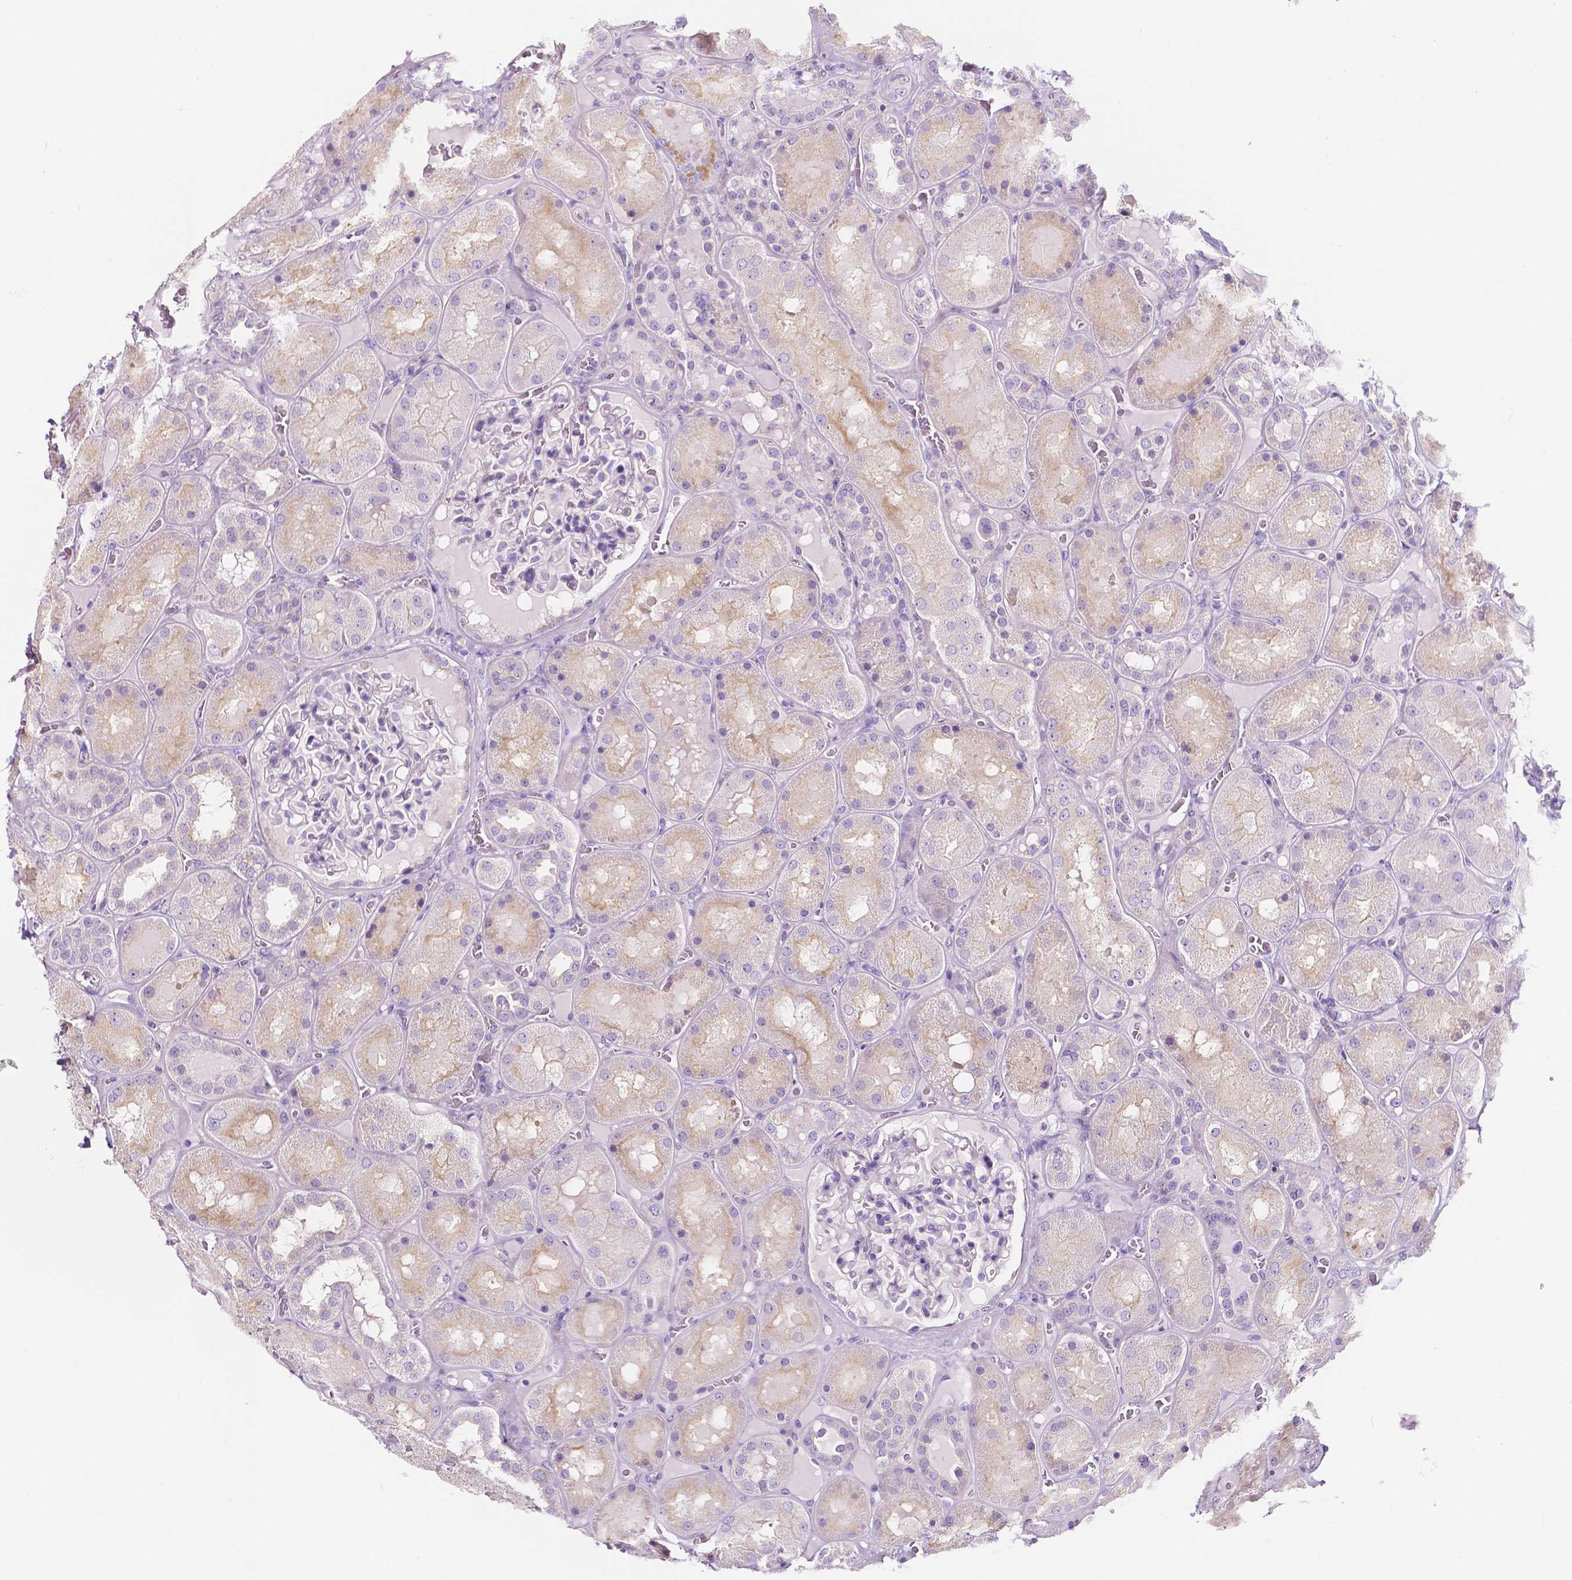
{"staining": {"intensity": "negative", "quantity": "none", "location": "none"}, "tissue": "kidney", "cell_type": "Cells in glomeruli", "image_type": "normal", "snomed": [{"axis": "morphology", "description": "Normal tissue, NOS"}, {"axis": "topography", "description": "Kidney"}], "caption": "Immunohistochemistry (IHC) micrograph of benign kidney stained for a protein (brown), which reveals no positivity in cells in glomeruli. (DAB (3,3'-diaminobenzidine) immunohistochemistry with hematoxylin counter stain).", "gene": "CLSTN2", "patient": {"sex": "male", "age": 73}}